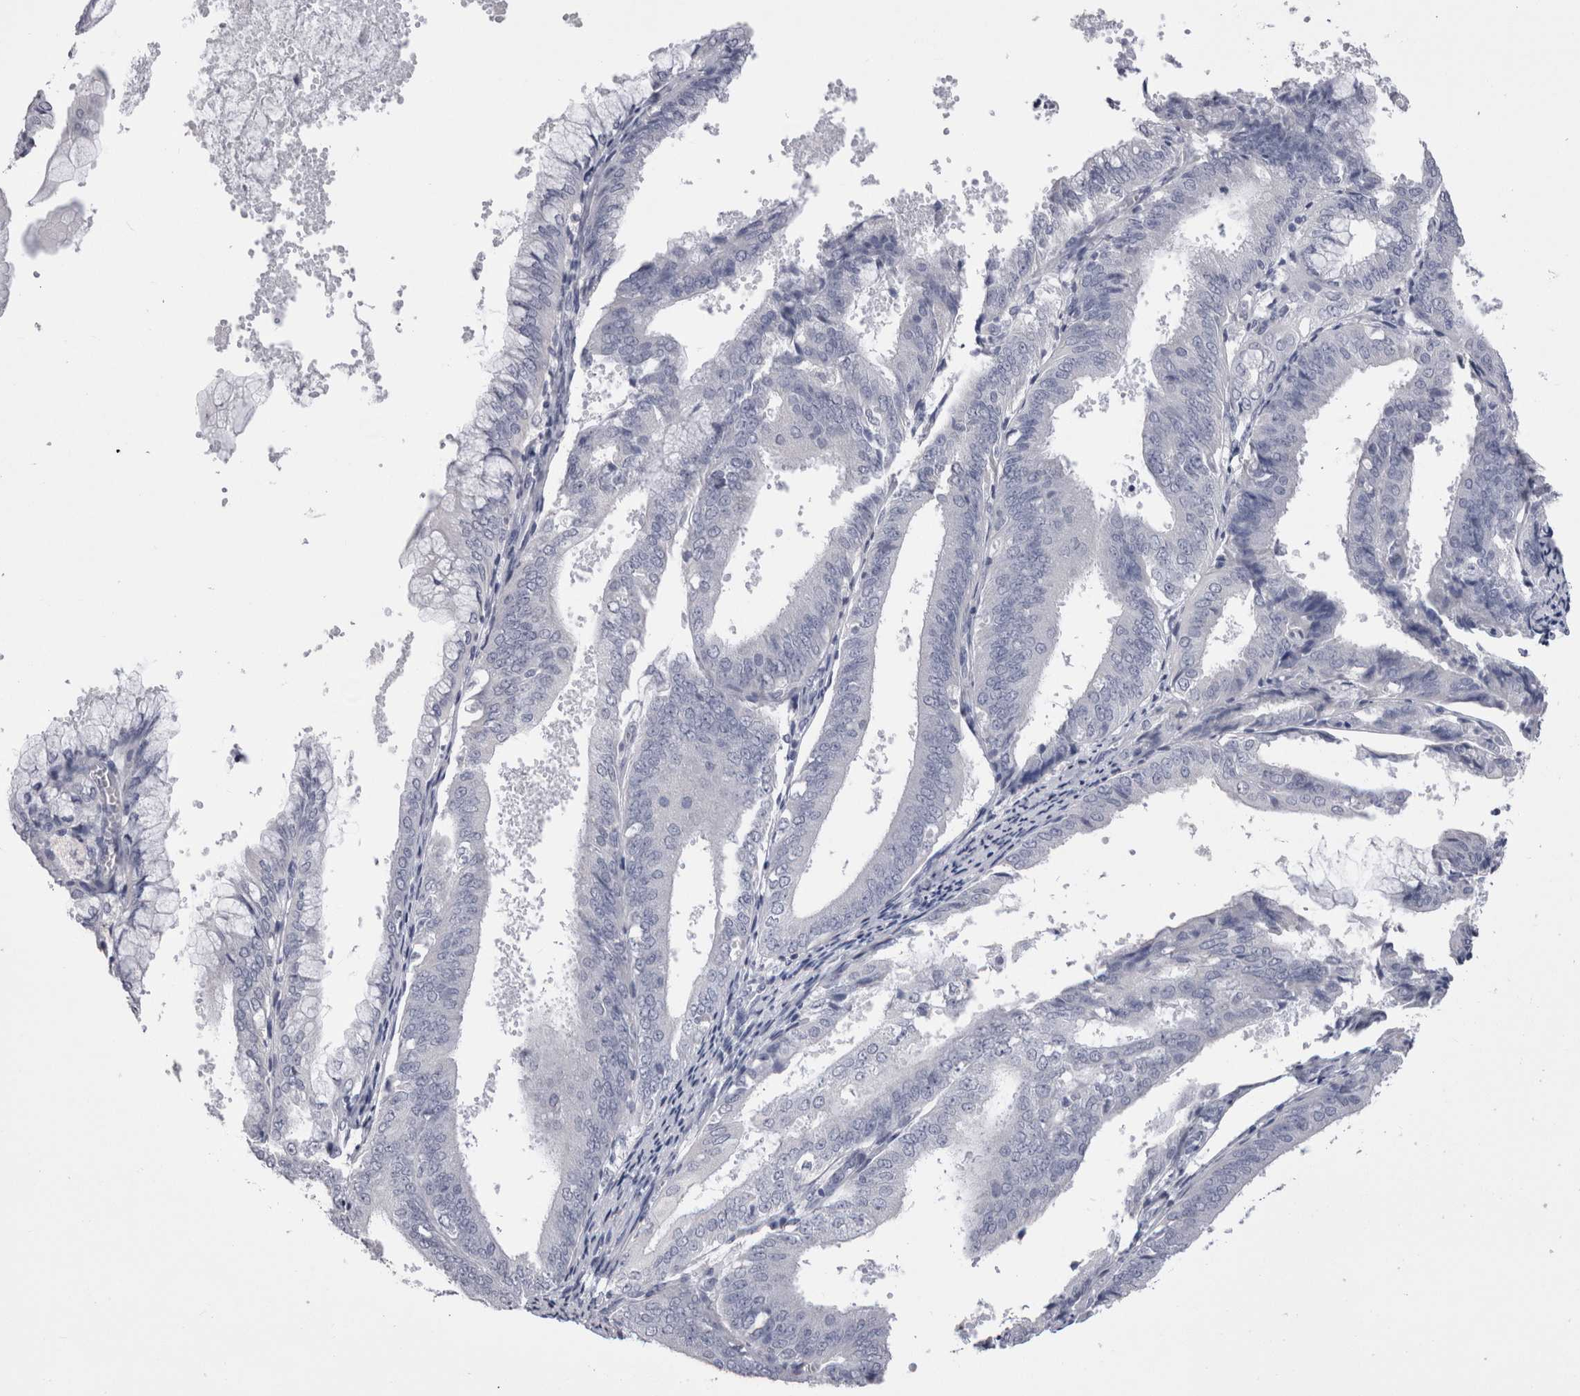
{"staining": {"intensity": "negative", "quantity": "none", "location": "none"}, "tissue": "endometrial cancer", "cell_type": "Tumor cells", "image_type": "cancer", "snomed": [{"axis": "morphology", "description": "Adenocarcinoma, NOS"}, {"axis": "topography", "description": "Endometrium"}], "caption": "High power microscopy micrograph of an immunohistochemistry micrograph of endometrial adenocarcinoma, revealing no significant positivity in tumor cells.", "gene": "CDHR5", "patient": {"sex": "female", "age": 63}}